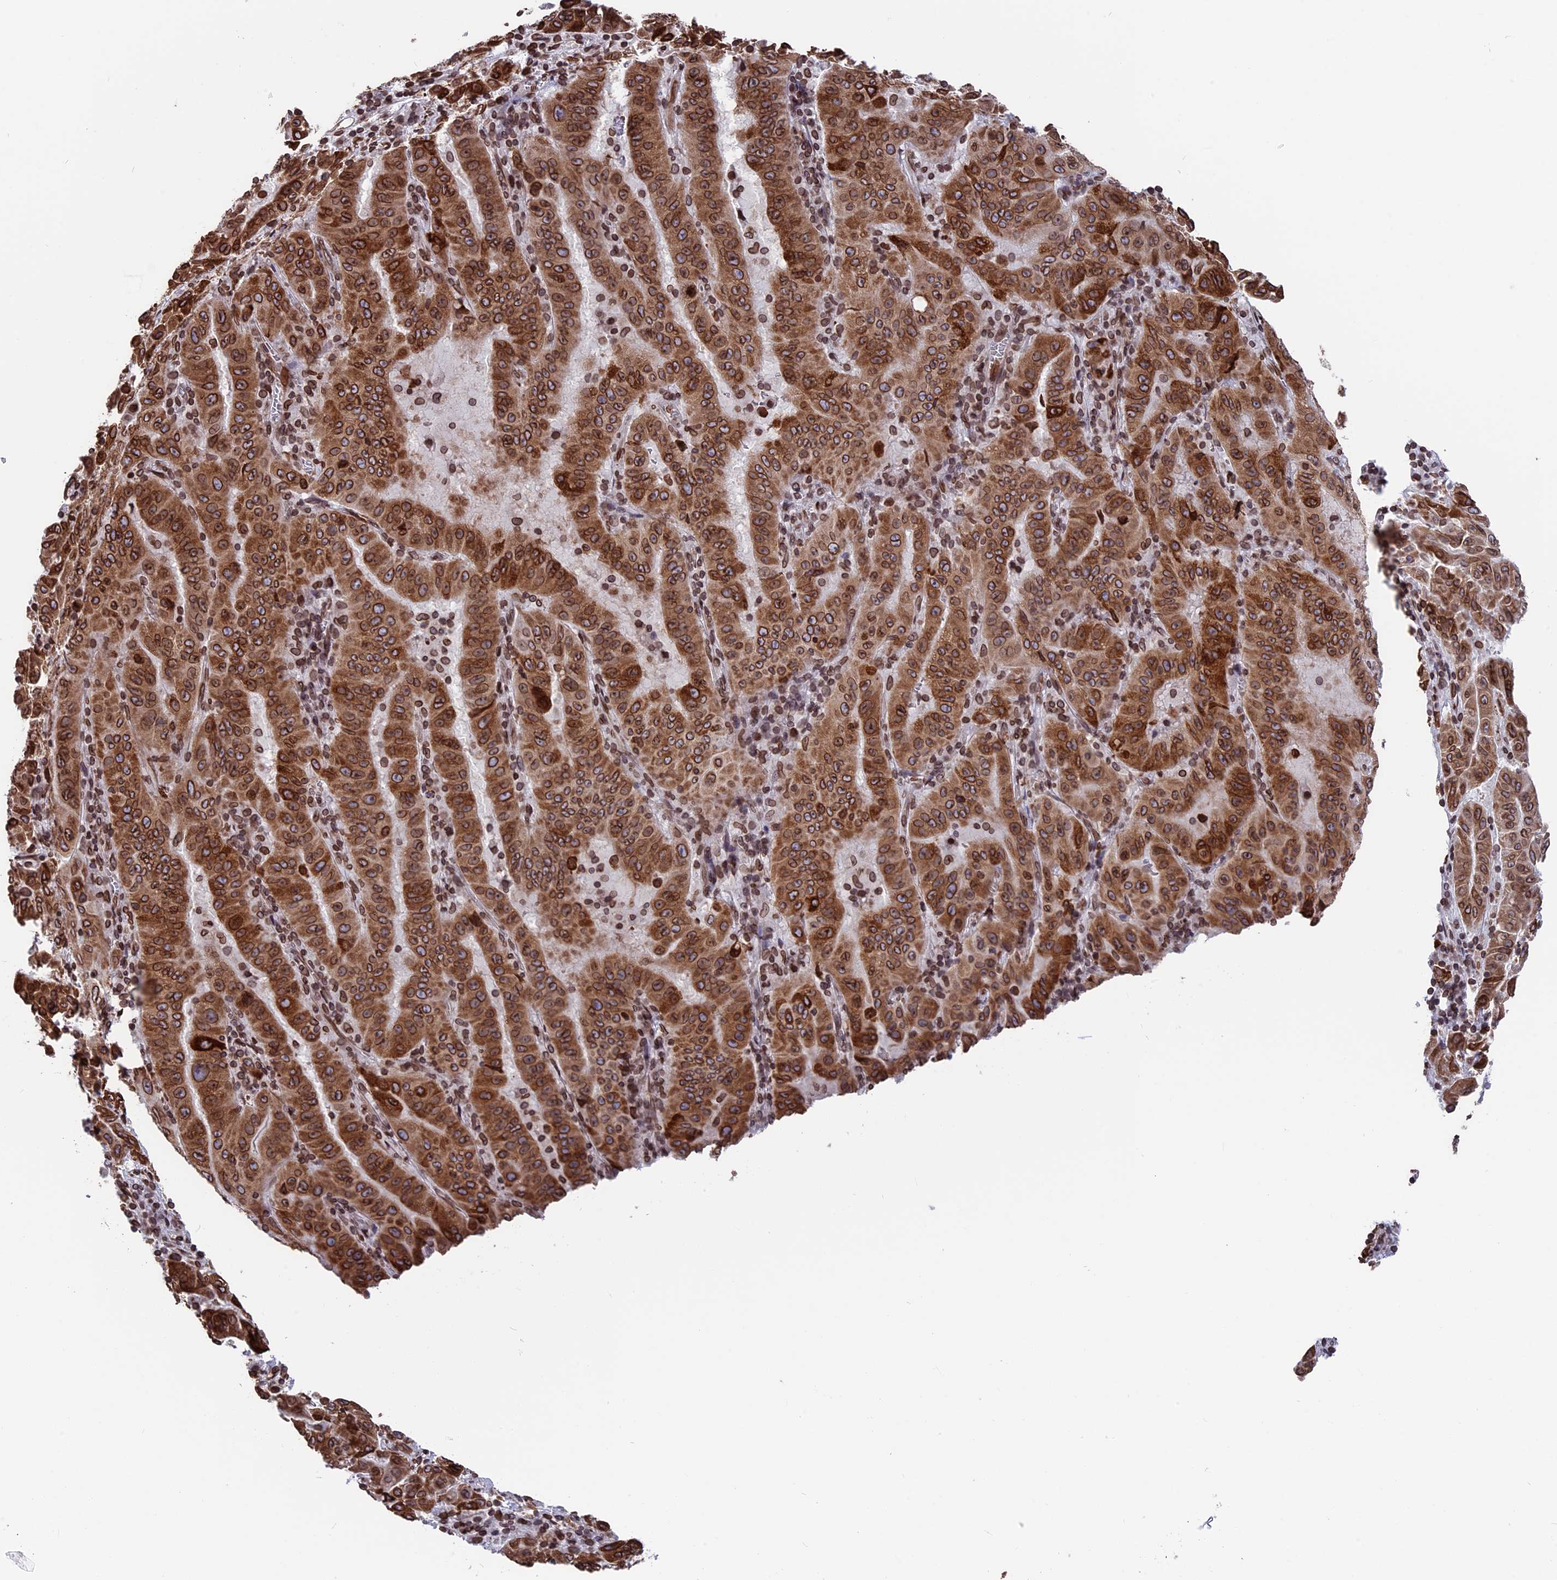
{"staining": {"intensity": "moderate", "quantity": ">75%", "location": "cytoplasmic/membranous,nuclear"}, "tissue": "pancreatic cancer", "cell_type": "Tumor cells", "image_type": "cancer", "snomed": [{"axis": "morphology", "description": "Adenocarcinoma, NOS"}, {"axis": "topography", "description": "Pancreas"}], "caption": "DAB immunohistochemical staining of pancreatic adenocarcinoma exhibits moderate cytoplasmic/membranous and nuclear protein expression in about >75% of tumor cells.", "gene": "PTCHD4", "patient": {"sex": "male", "age": 63}}